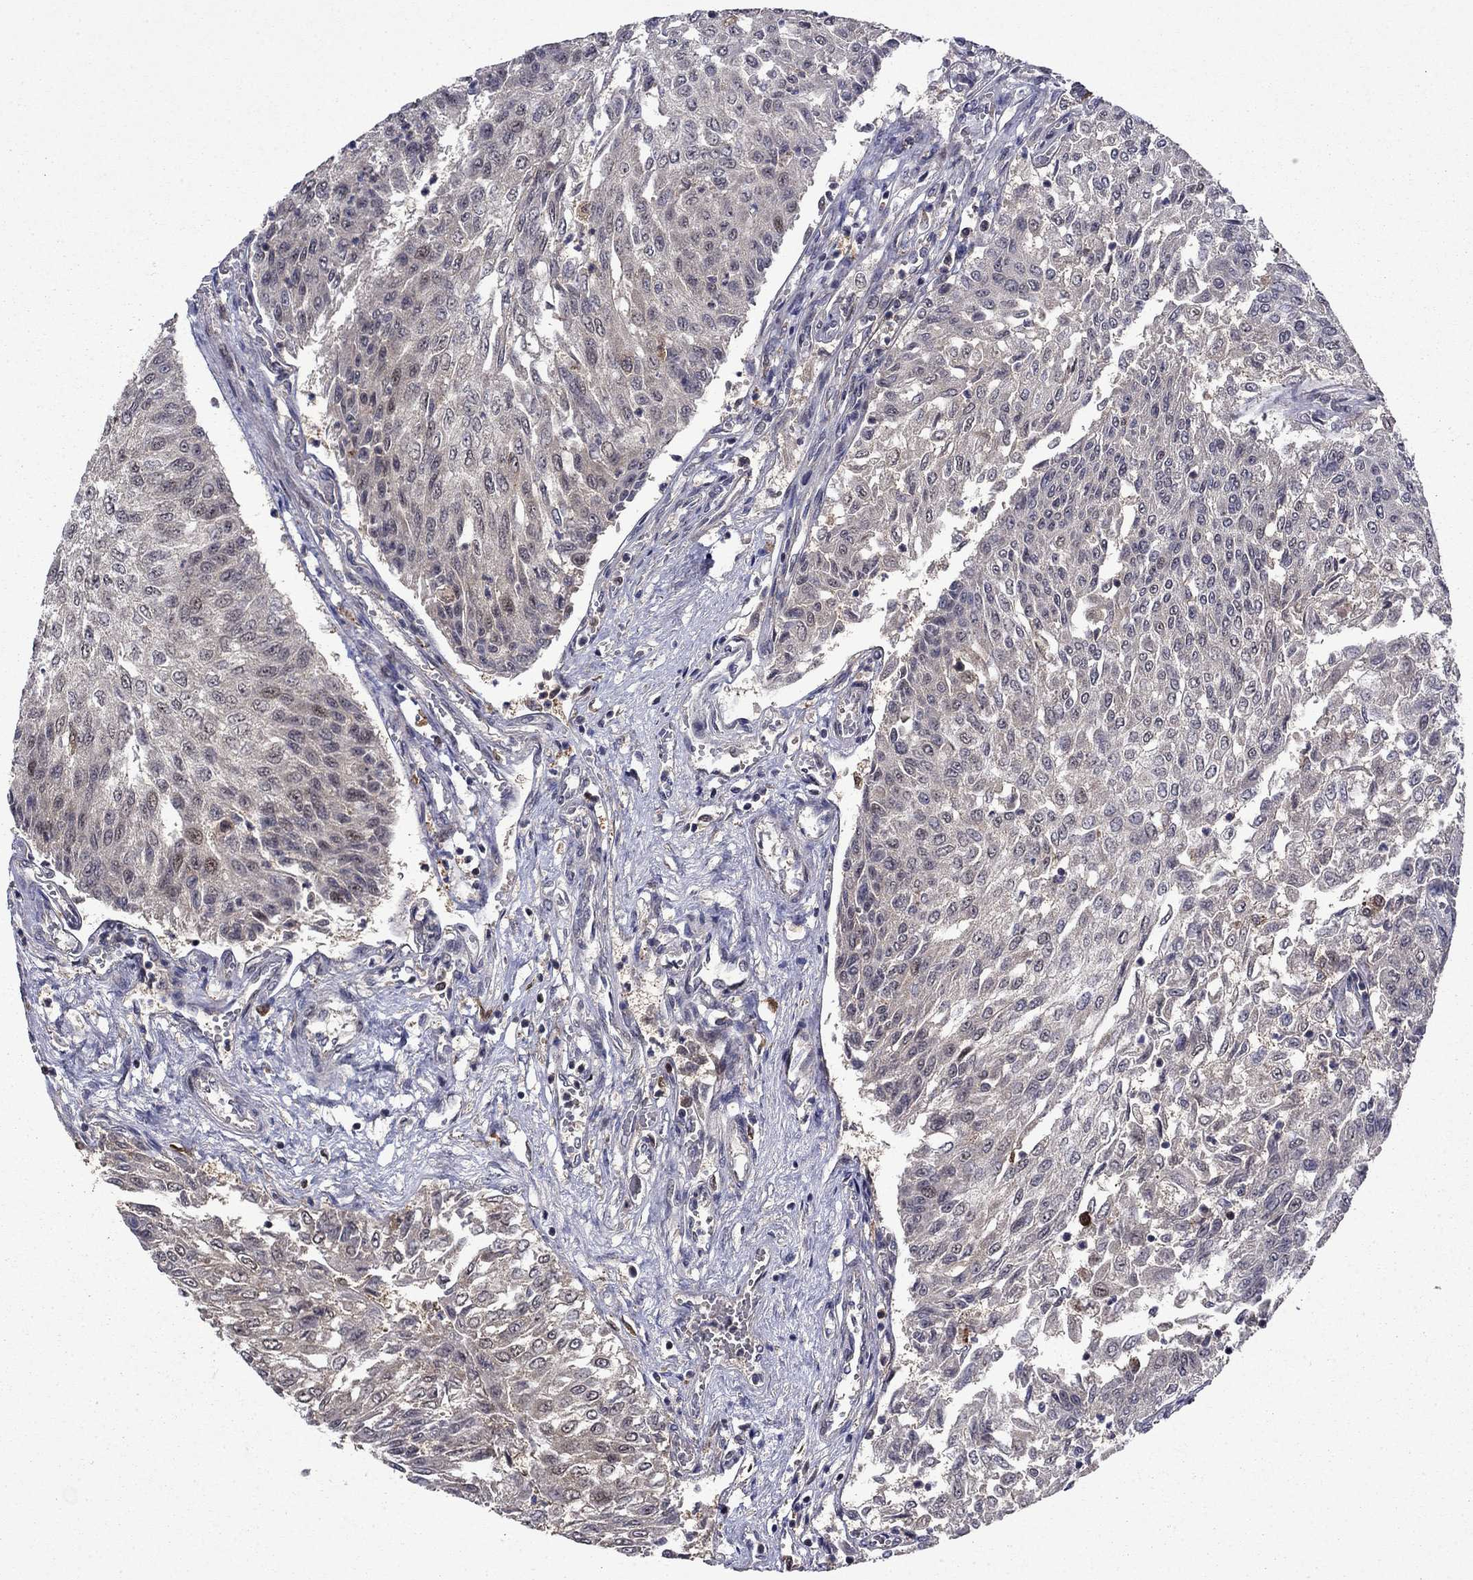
{"staining": {"intensity": "negative", "quantity": "none", "location": "none"}, "tissue": "urothelial cancer", "cell_type": "Tumor cells", "image_type": "cancer", "snomed": [{"axis": "morphology", "description": "Urothelial carcinoma, Low grade"}, {"axis": "topography", "description": "Urinary bladder"}], "caption": "This is an immunohistochemistry (IHC) histopathology image of human urothelial cancer. There is no staining in tumor cells.", "gene": "TPMT", "patient": {"sex": "male", "age": 78}}